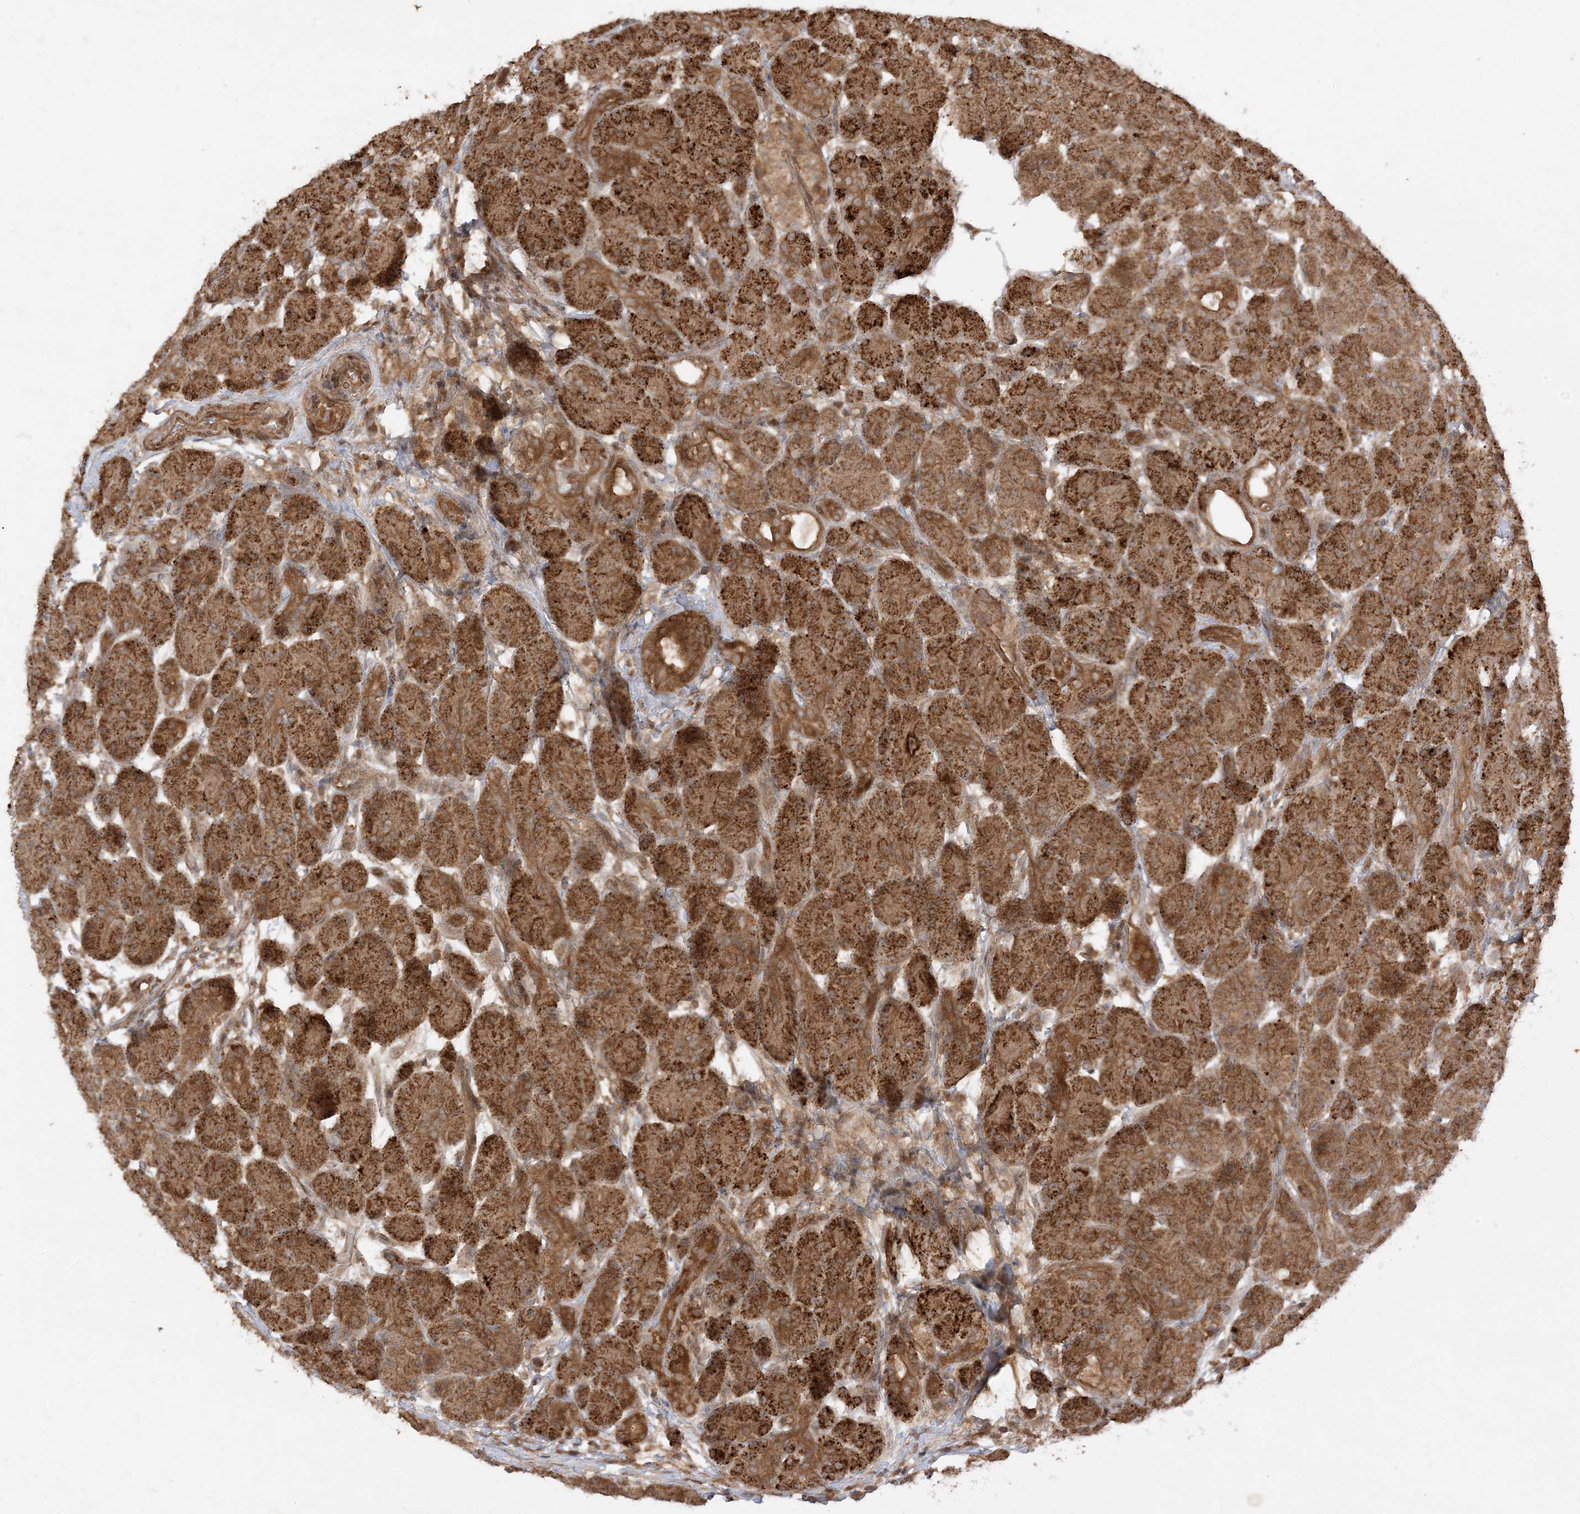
{"staining": {"intensity": "strong", "quantity": ">75%", "location": "cytoplasmic/membranous"}, "tissue": "pancreas", "cell_type": "Exocrine glandular cells", "image_type": "normal", "snomed": [{"axis": "morphology", "description": "Normal tissue, NOS"}, {"axis": "topography", "description": "Pancreas"}], "caption": "IHC micrograph of benign human pancreas stained for a protein (brown), which demonstrates high levels of strong cytoplasmic/membranous positivity in approximately >75% of exocrine glandular cells.", "gene": "XRN1", "patient": {"sex": "male", "age": 63}}